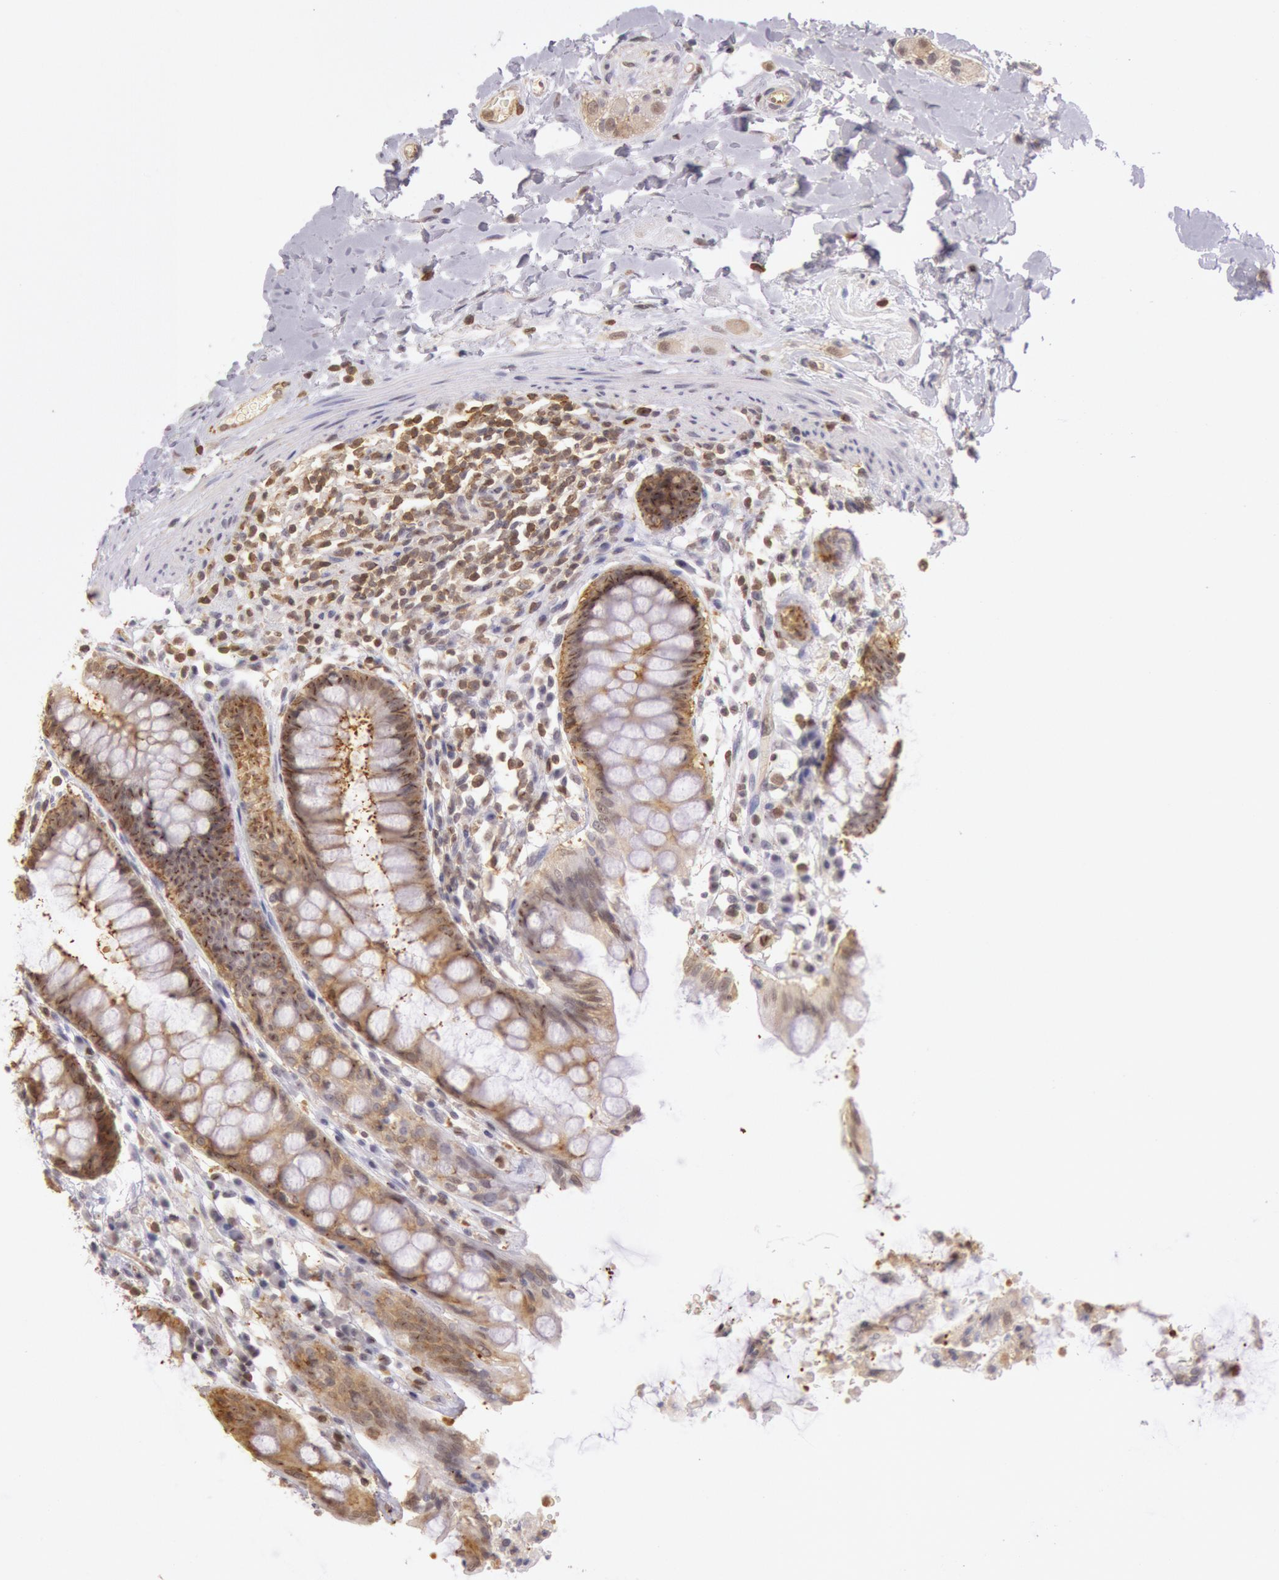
{"staining": {"intensity": "moderate", "quantity": ">75%", "location": "cytoplasmic/membranous,nuclear"}, "tissue": "rectum", "cell_type": "Glandular cells", "image_type": "normal", "snomed": [{"axis": "morphology", "description": "Normal tissue, NOS"}, {"axis": "topography", "description": "Rectum"}], "caption": "Brown immunohistochemical staining in benign rectum displays moderate cytoplasmic/membranous,nuclear expression in approximately >75% of glandular cells.", "gene": "HIF1A", "patient": {"sex": "female", "age": 46}}